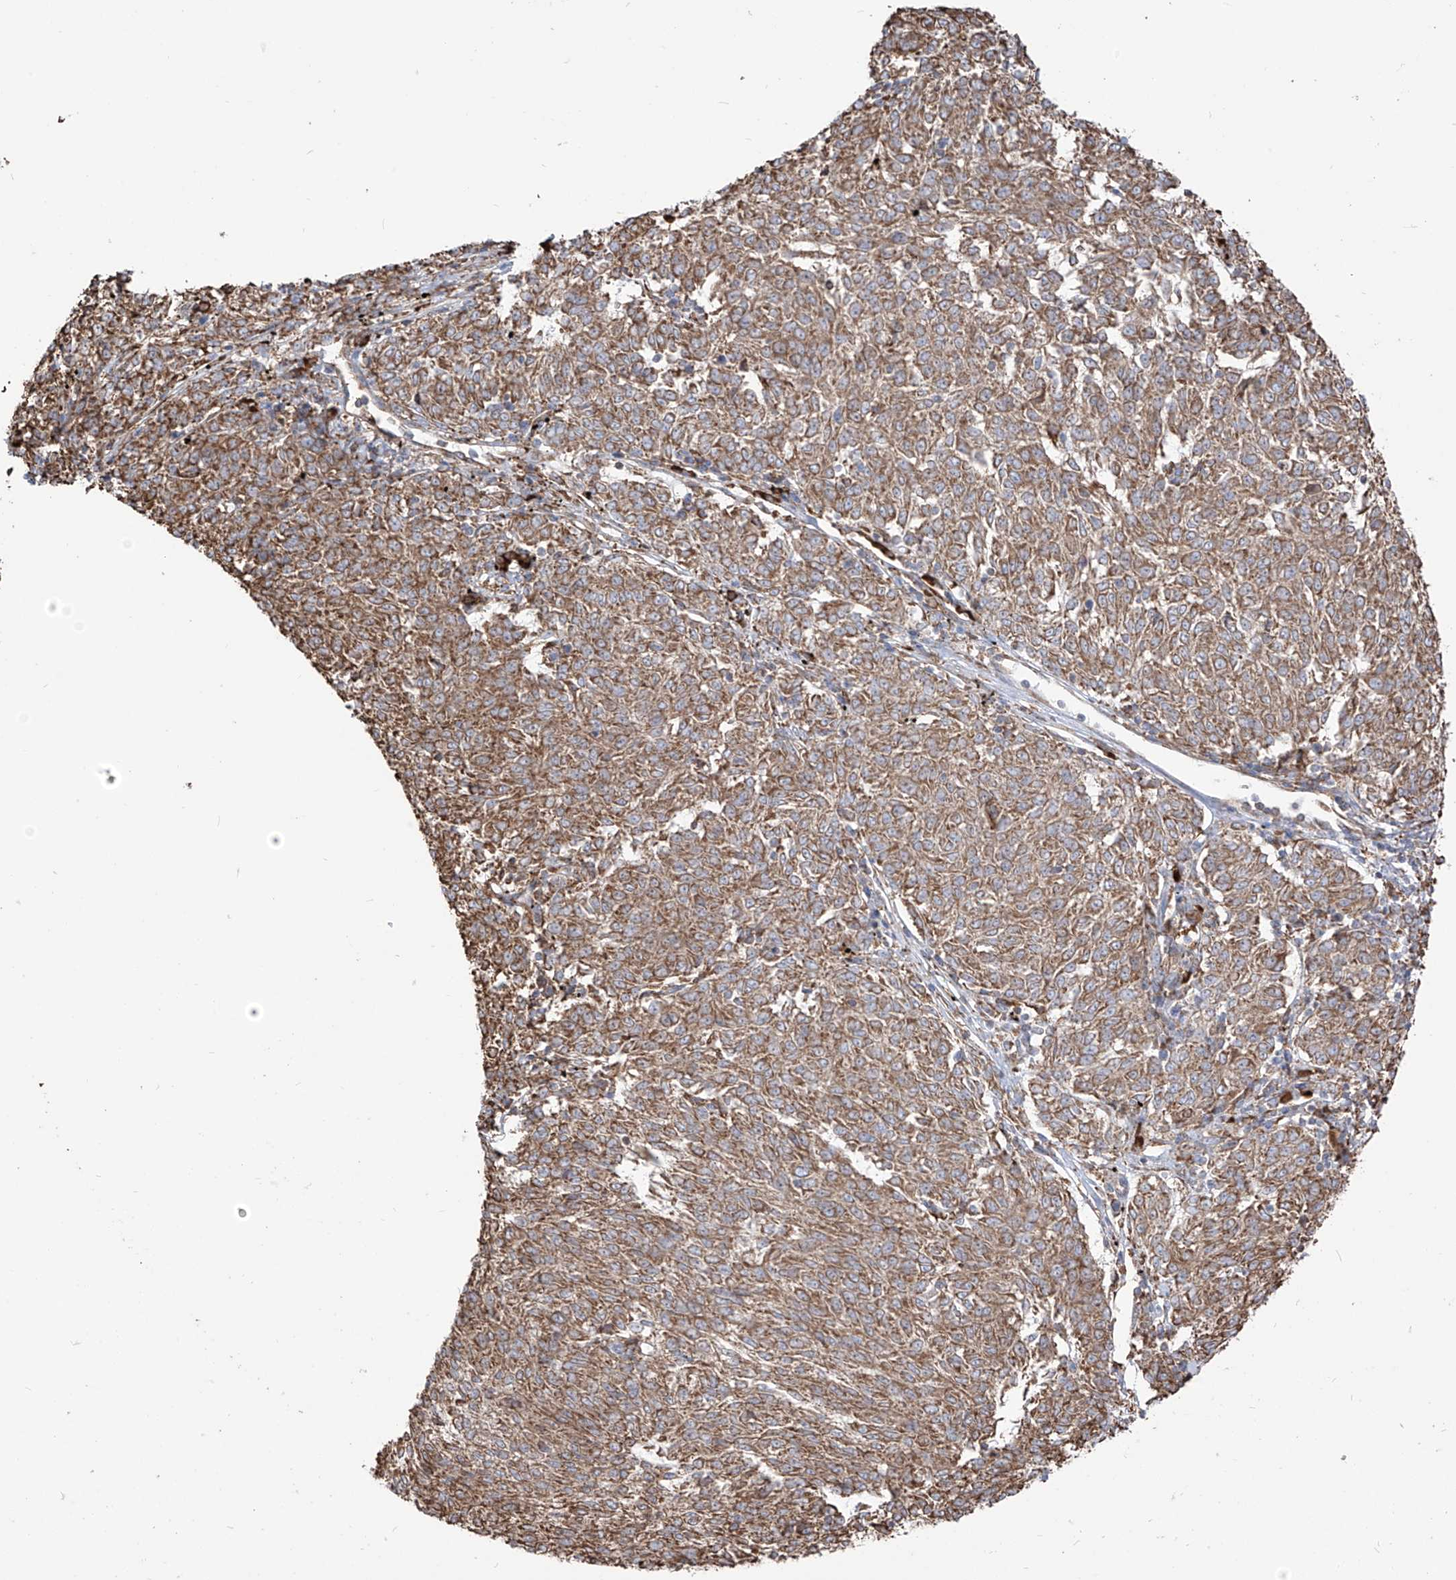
{"staining": {"intensity": "moderate", "quantity": ">75%", "location": "cytoplasmic/membranous"}, "tissue": "melanoma", "cell_type": "Tumor cells", "image_type": "cancer", "snomed": [{"axis": "morphology", "description": "Malignant melanoma, NOS"}, {"axis": "topography", "description": "Skin"}], "caption": "Immunohistochemistry (IHC) micrograph of human melanoma stained for a protein (brown), which exhibits medium levels of moderate cytoplasmic/membranous expression in about >75% of tumor cells.", "gene": "PDIA6", "patient": {"sex": "female", "age": 72}}